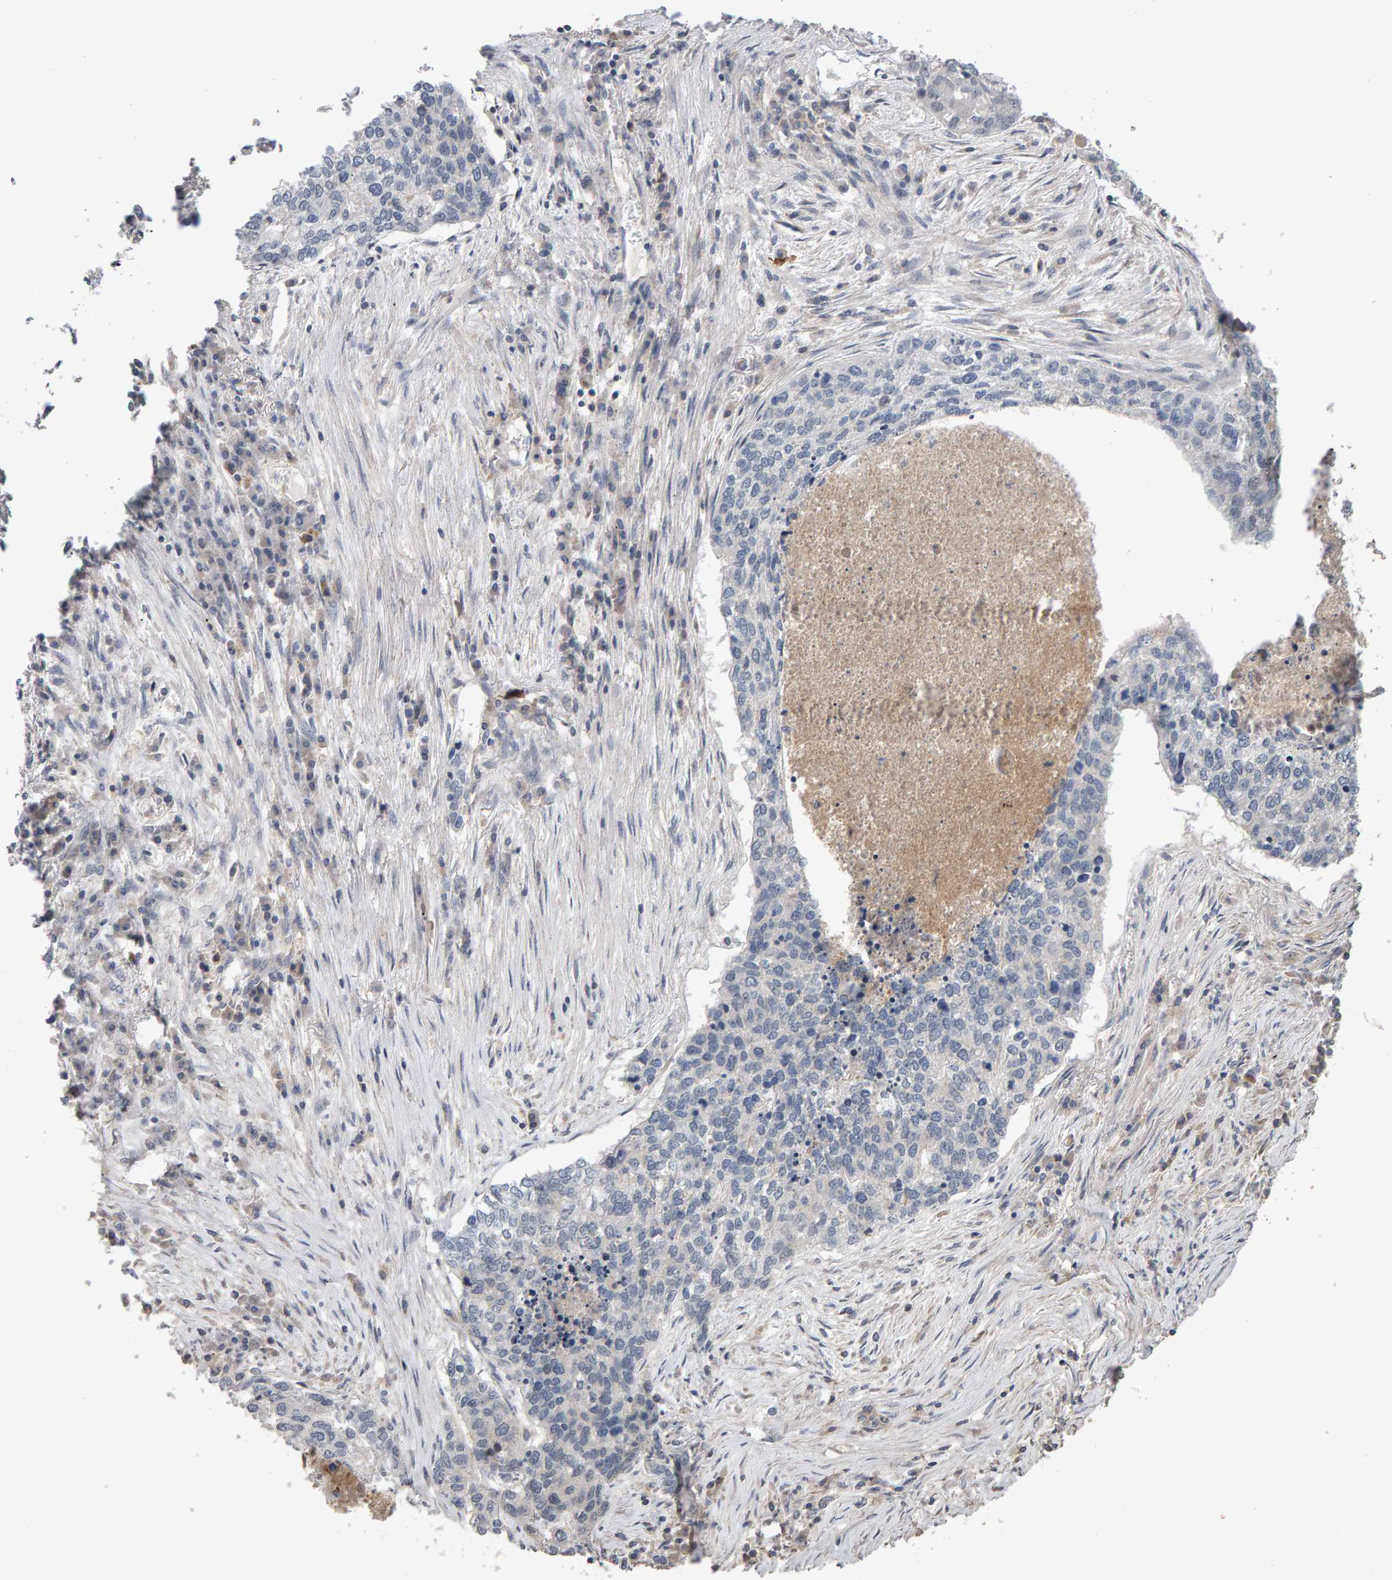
{"staining": {"intensity": "negative", "quantity": "none", "location": "none"}, "tissue": "lung cancer", "cell_type": "Tumor cells", "image_type": "cancer", "snomed": [{"axis": "morphology", "description": "Squamous cell carcinoma, NOS"}, {"axis": "topography", "description": "Lung"}], "caption": "The immunohistochemistry (IHC) photomicrograph has no significant staining in tumor cells of lung squamous cell carcinoma tissue. (Stains: DAB (3,3'-diaminobenzidine) IHC with hematoxylin counter stain, Microscopy: brightfield microscopy at high magnification).", "gene": "COASY", "patient": {"sex": "female", "age": 63}}